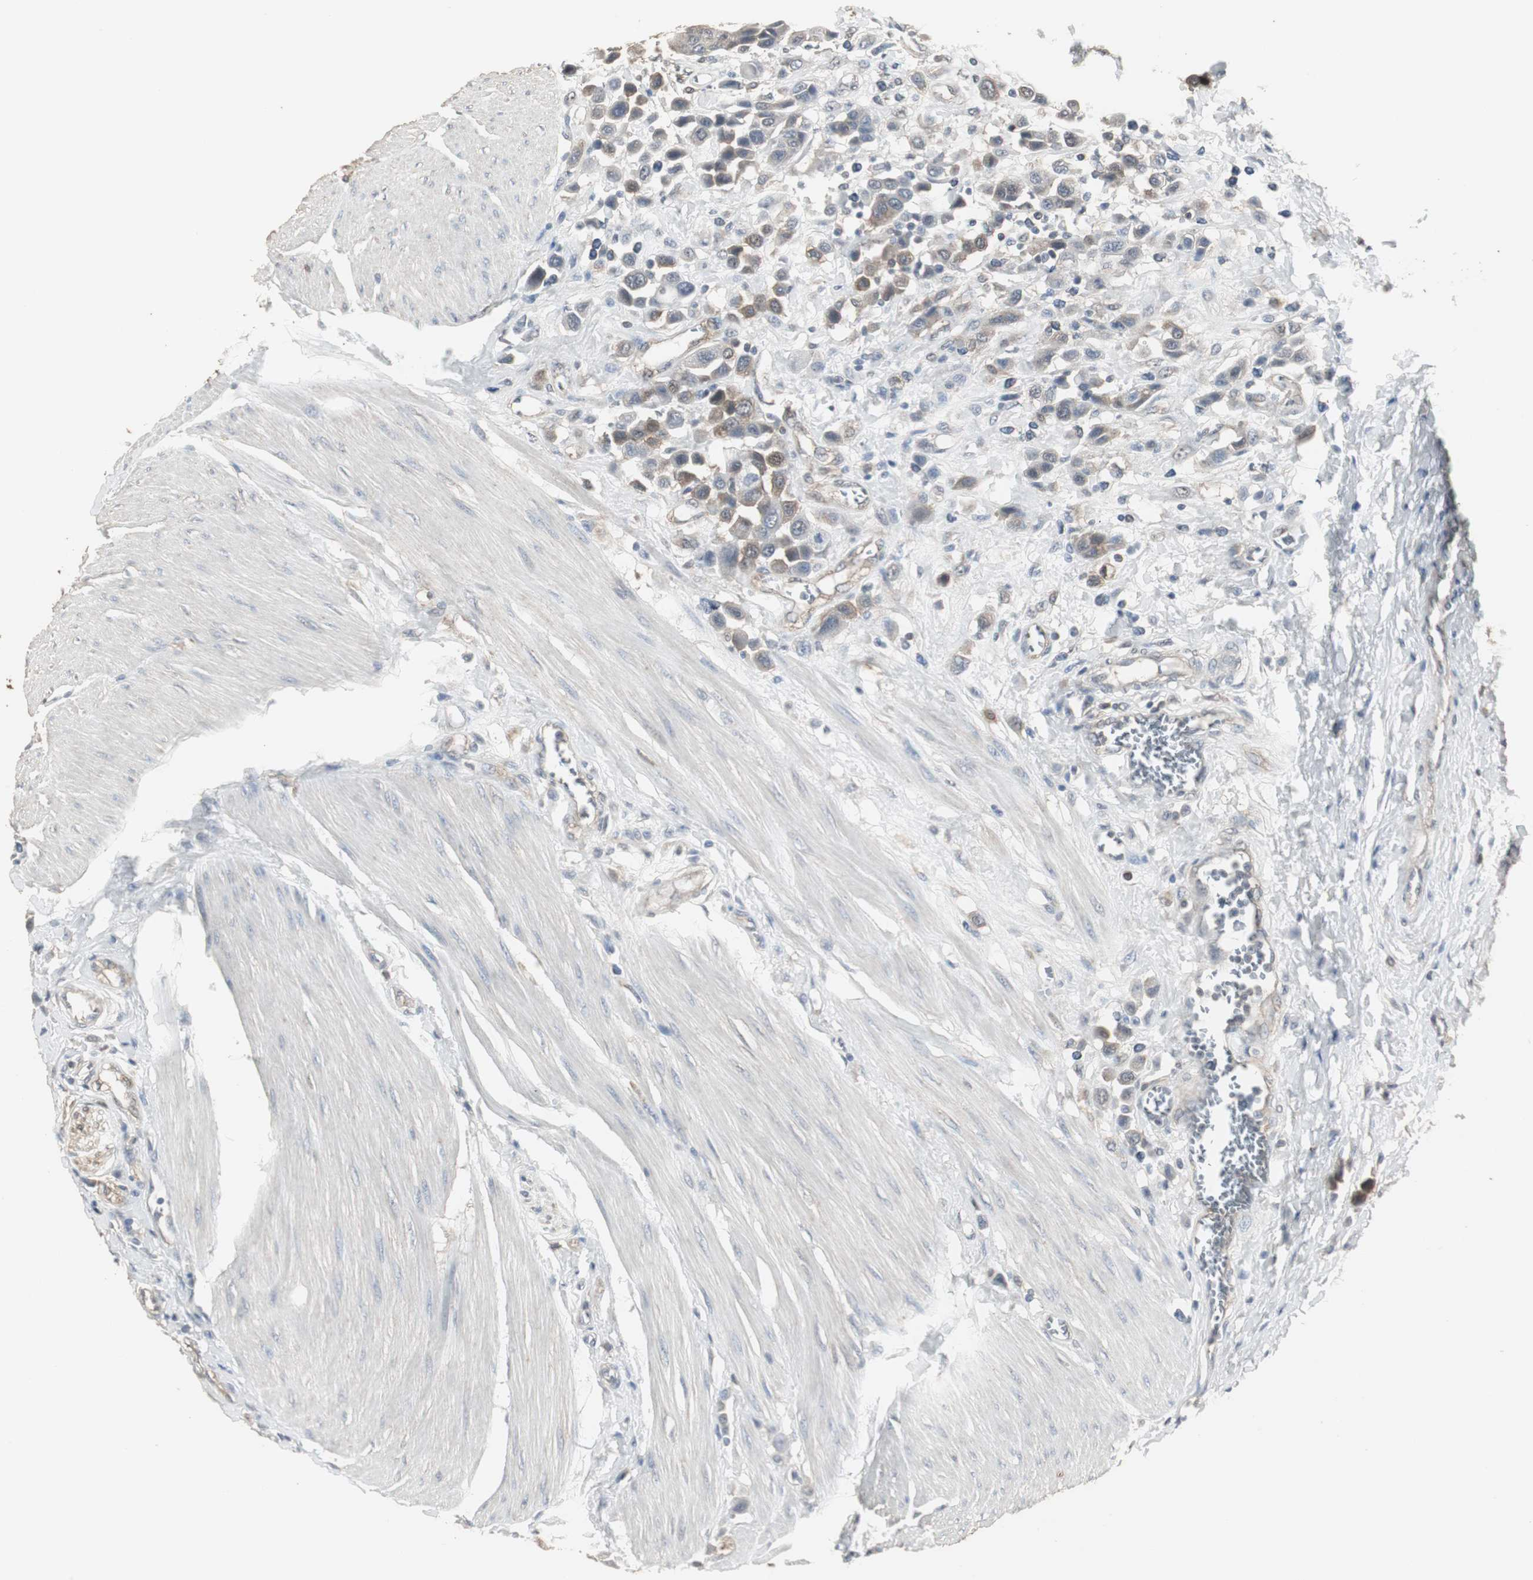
{"staining": {"intensity": "weak", "quantity": ">75%", "location": "cytoplasmic/membranous"}, "tissue": "urothelial cancer", "cell_type": "Tumor cells", "image_type": "cancer", "snomed": [{"axis": "morphology", "description": "Urothelial carcinoma, High grade"}, {"axis": "topography", "description": "Urinary bladder"}], "caption": "High-power microscopy captured an IHC histopathology image of urothelial cancer, revealing weak cytoplasmic/membranous staining in approximately >75% of tumor cells.", "gene": "HPRT1", "patient": {"sex": "male", "age": 50}}